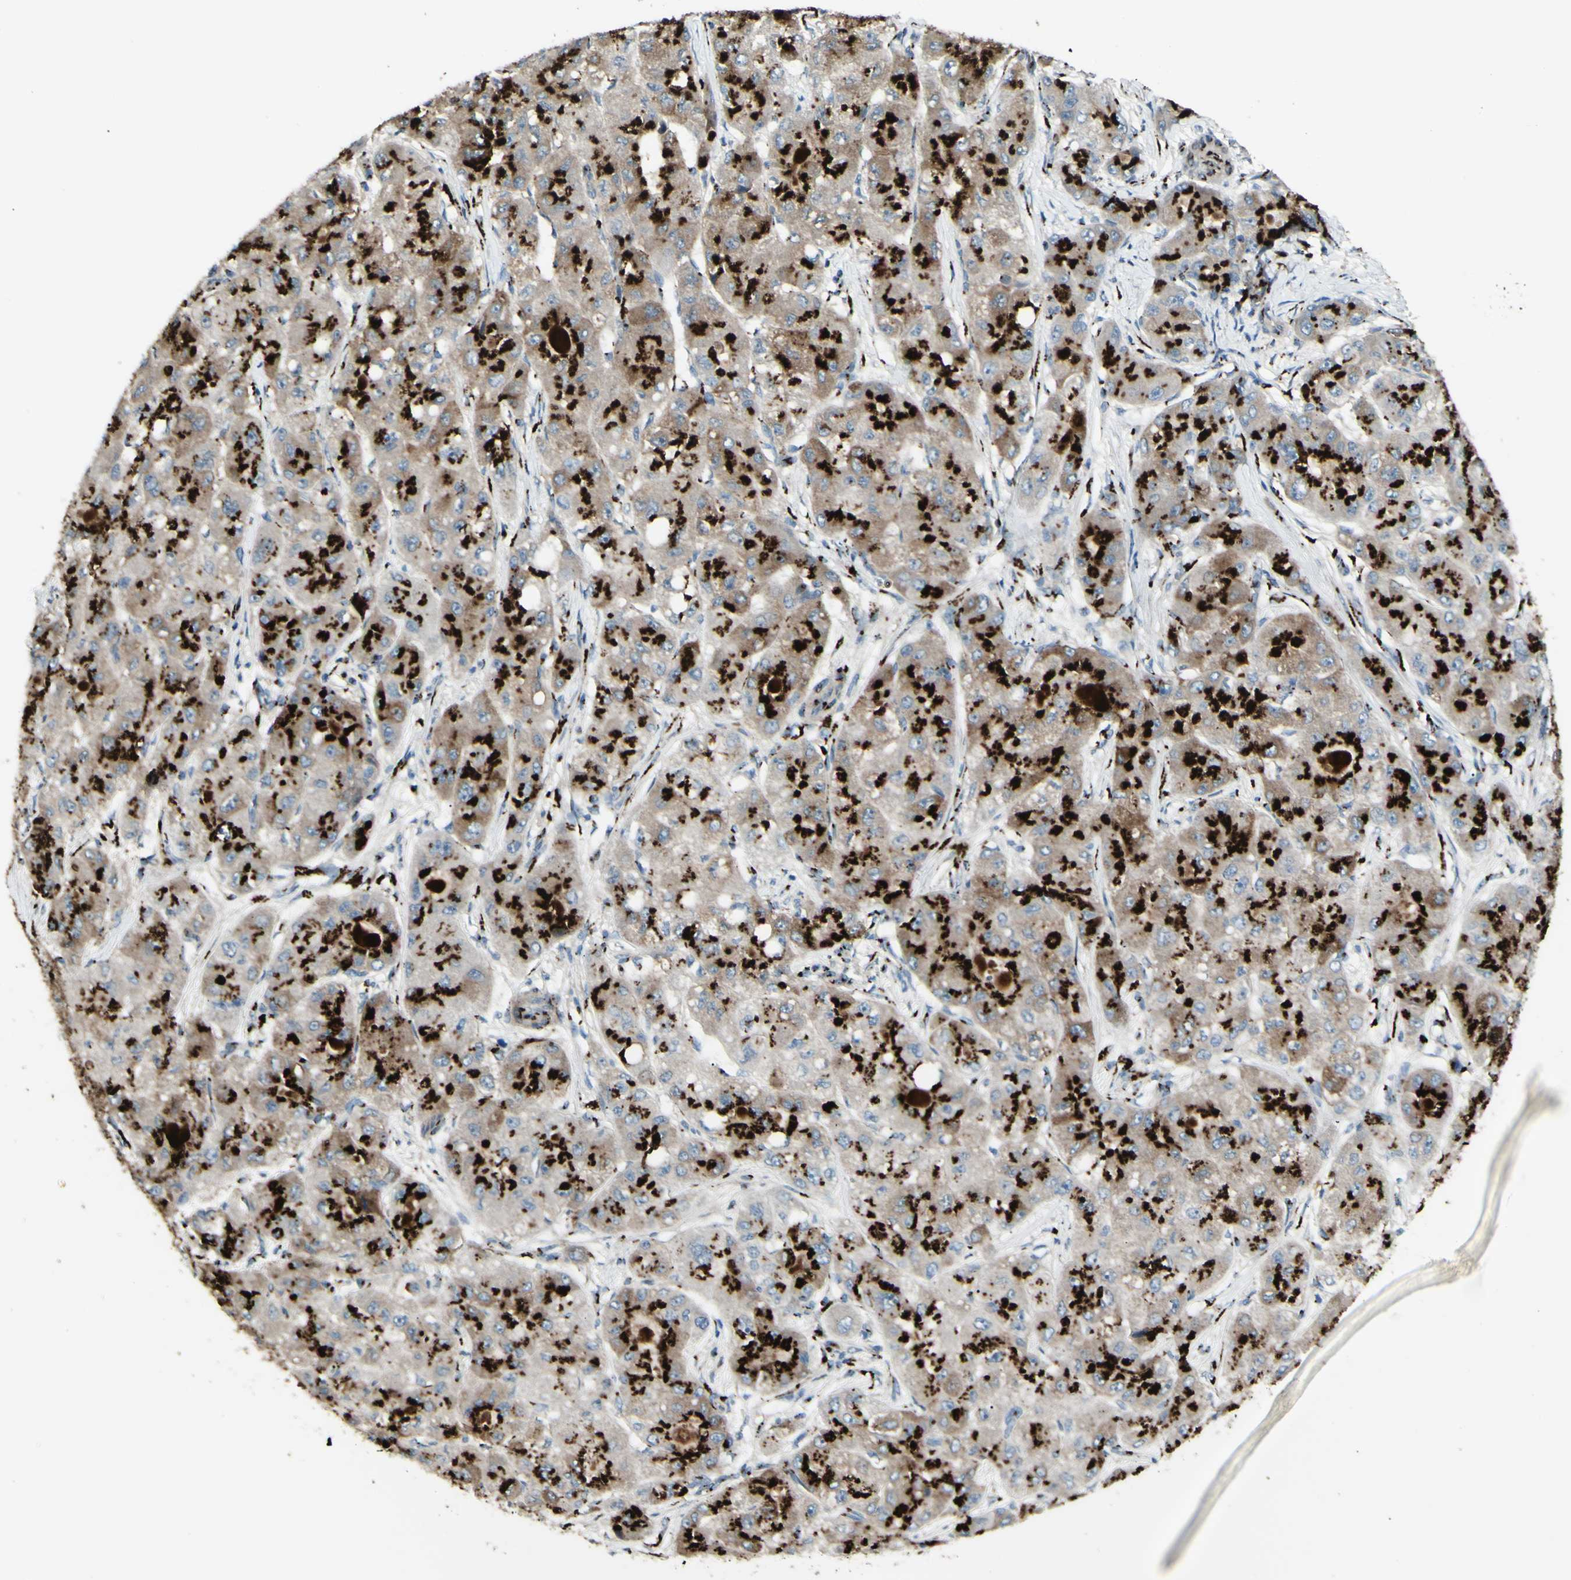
{"staining": {"intensity": "strong", "quantity": ">75%", "location": "cytoplasmic/membranous"}, "tissue": "liver cancer", "cell_type": "Tumor cells", "image_type": "cancer", "snomed": [{"axis": "morphology", "description": "Carcinoma, Hepatocellular, NOS"}, {"axis": "topography", "description": "Liver"}], "caption": "IHC micrograph of liver cancer stained for a protein (brown), which displays high levels of strong cytoplasmic/membranous positivity in approximately >75% of tumor cells.", "gene": "BPNT2", "patient": {"sex": "male", "age": 80}}